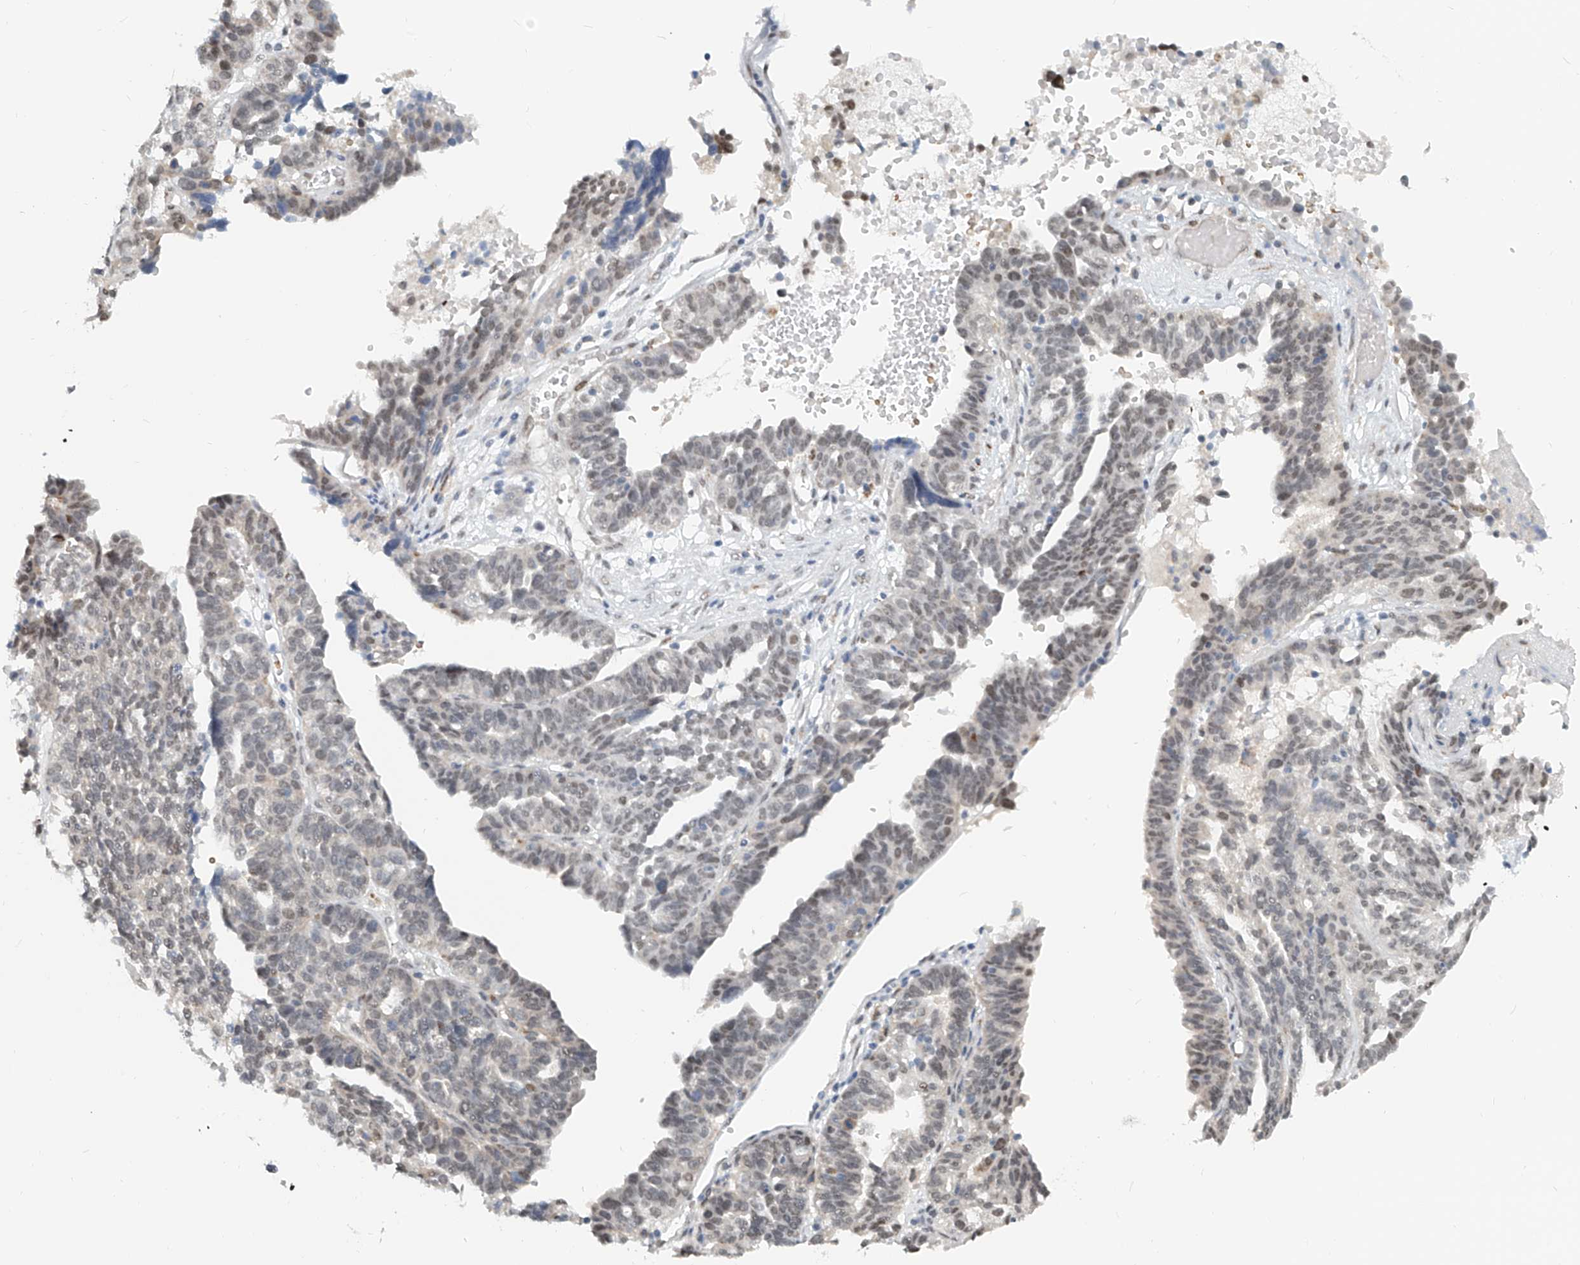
{"staining": {"intensity": "weak", "quantity": "25%-75%", "location": "nuclear"}, "tissue": "ovarian cancer", "cell_type": "Tumor cells", "image_type": "cancer", "snomed": [{"axis": "morphology", "description": "Cystadenocarcinoma, serous, NOS"}, {"axis": "topography", "description": "Ovary"}], "caption": "Tumor cells reveal low levels of weak nuclear positivity in about 25%-75% of cells in human ovarian serous cystadenocarcinoma. The protein of interest is stained brown, and the nuclei are stained in blue (DAB (3,3'-diaminobenzidine) IHC with brightfield microscopy, high magnification).", "gene": "SASH1", "patient": {"sex": "female", "age": 59}}